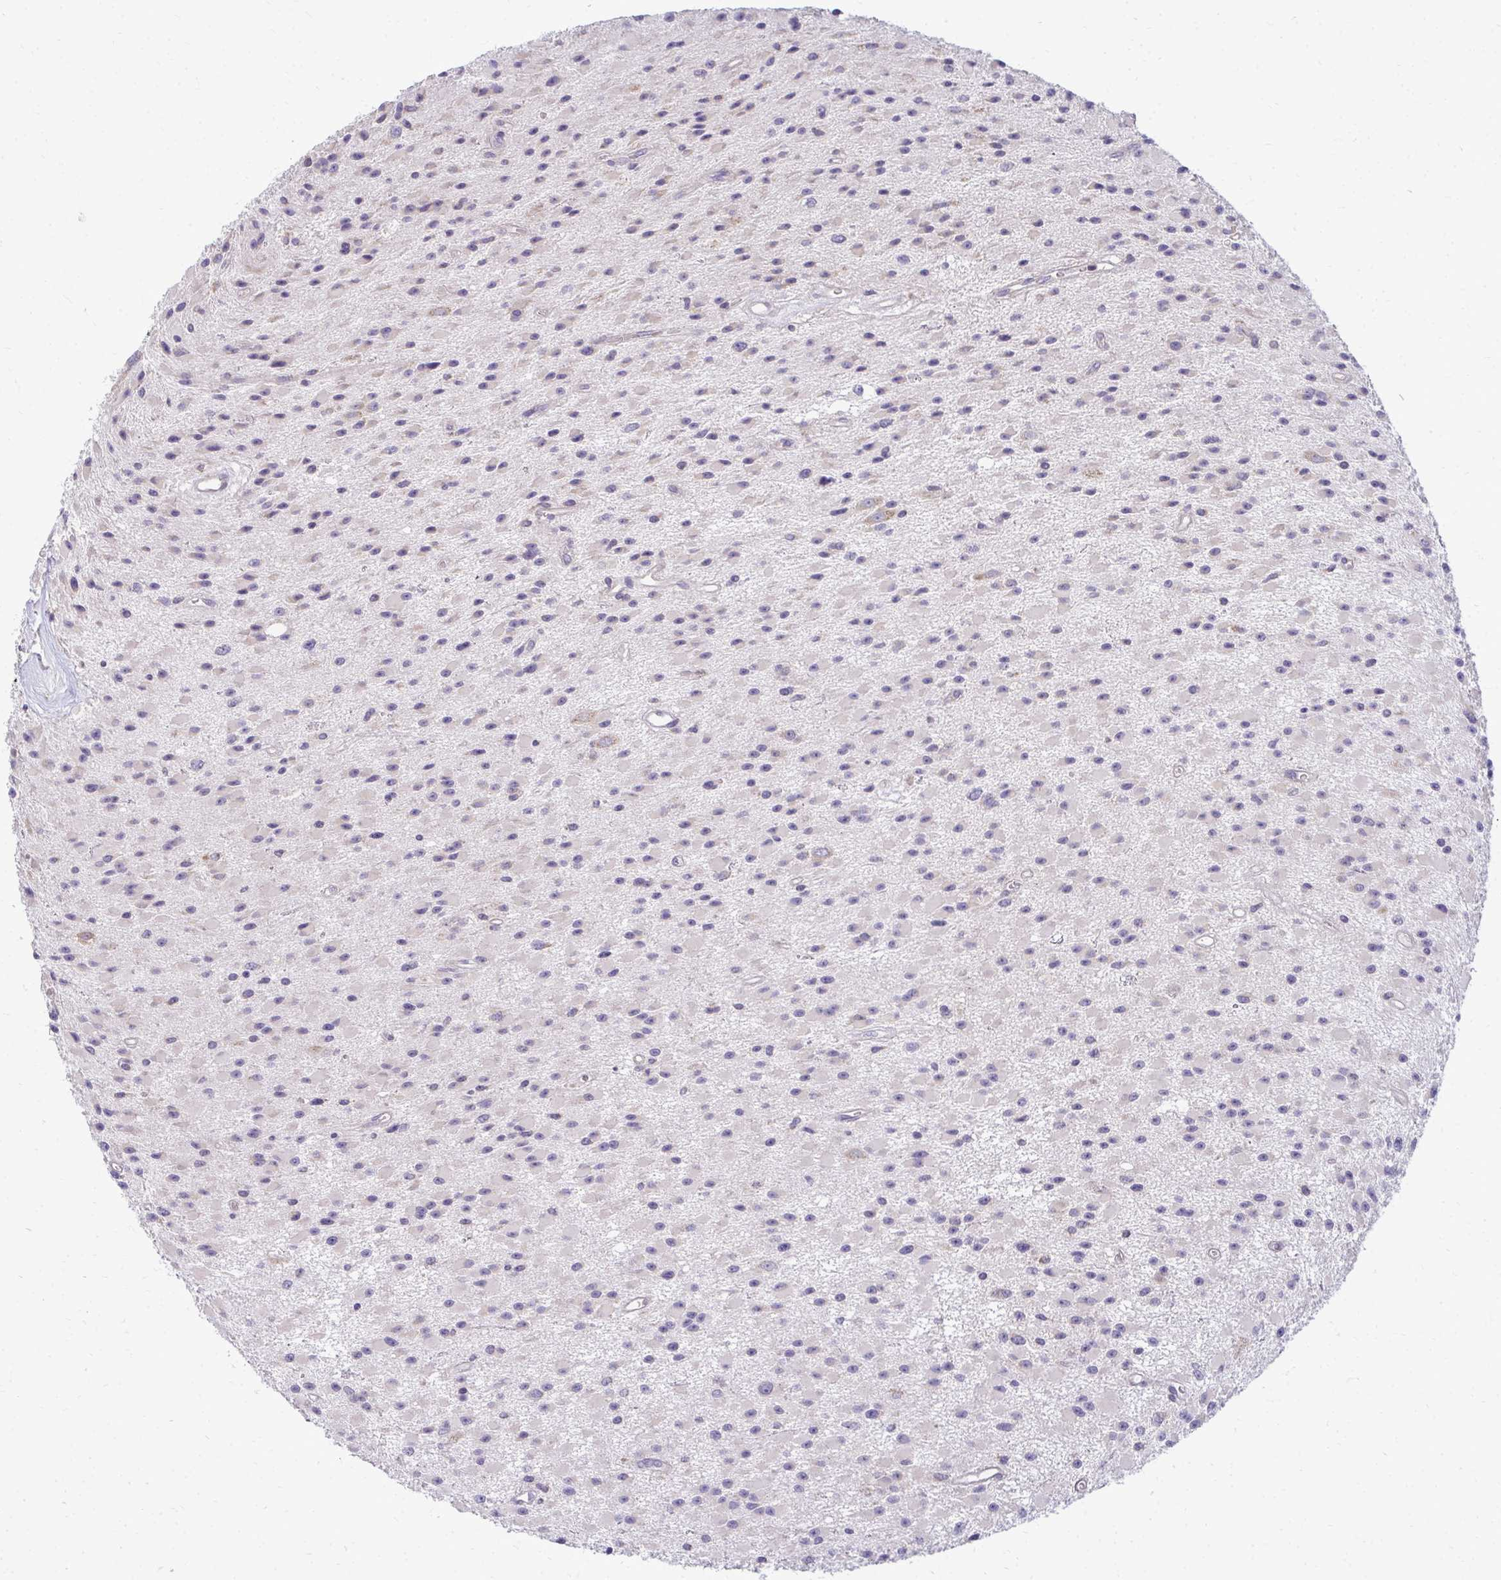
{"staining": {"intensity": "negative", "quantity": "none", "location": "none"}, "tissue": "glioma", "cell_type": "Tumor cells", "image_type": "cancer", "snomed": [{"axis": "morphology", "description": "Glioma, malignant, High grade"}, {"axis": "topography", "description": "Brain"}], "caption": "Immunohistochemical staining of glioma demonstrates no significant expression in tumor cells. The staining is performed using DAB brown chromogen with nuclei counter-stained in using hematoxylin.", "gene": "RPLP2", "patient": {"sex": "male", "age": 29}}